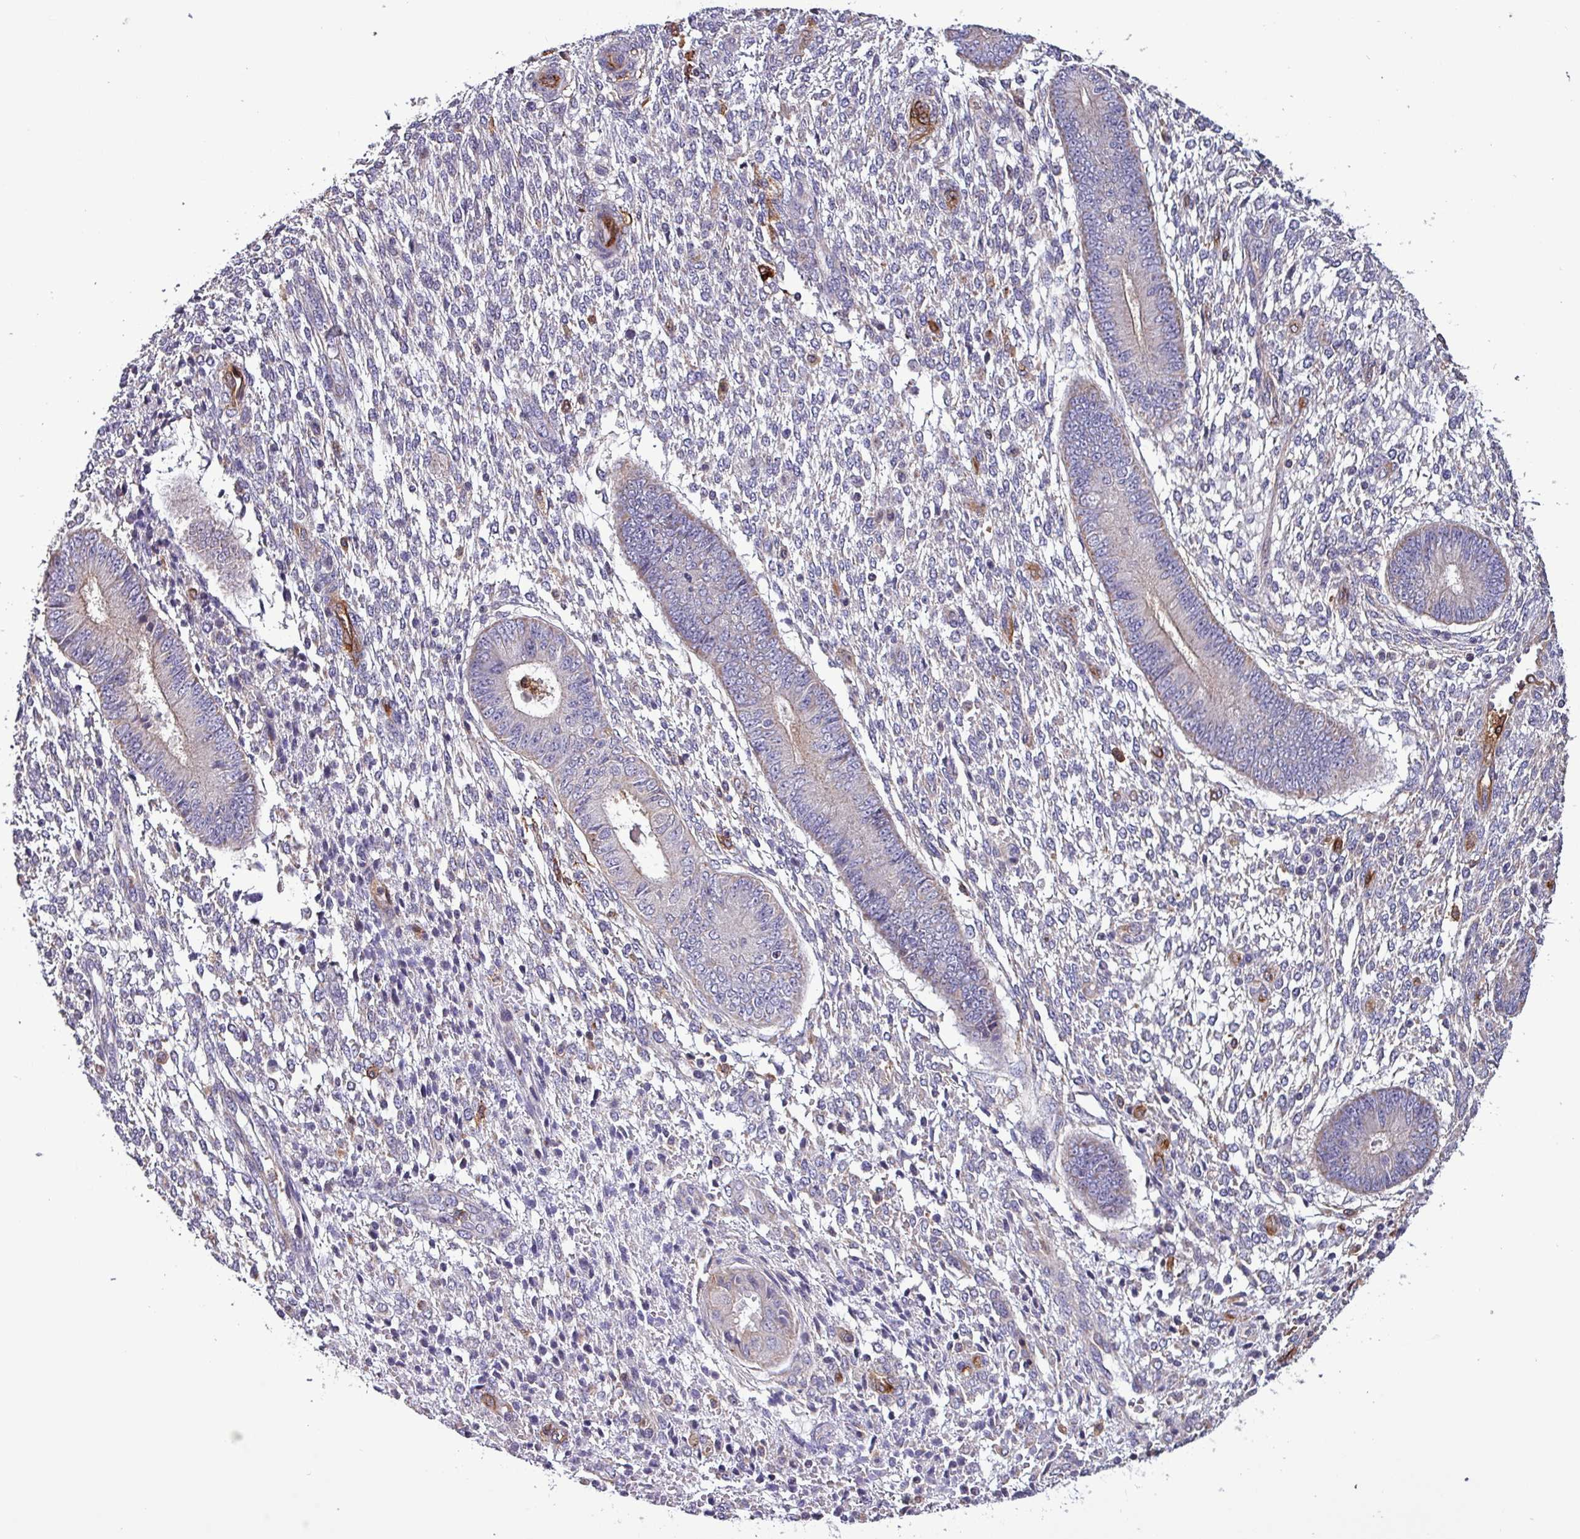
{"staining": {"intensity": "negative", "quantity": "none", "location": "none"}, "tissue": "endometrium", "cell_type": "Cells in endometrial stroma", "image_type": "normal", "snomed": [{"axis": "morphology", "description": "Normal tissue, NOS"}, {"axis": "topography", "description": "Endometrium"}], "caption": "Cells in endometrial stroma are negative for protein expression in normal human endometrium. (Brightfield microscopy of DAB (3,3'-diaminobenzidine) immunohistochemistry at high magnification).", "gene": "SCIN", "patient": {"sex": "female", "age": 49}}